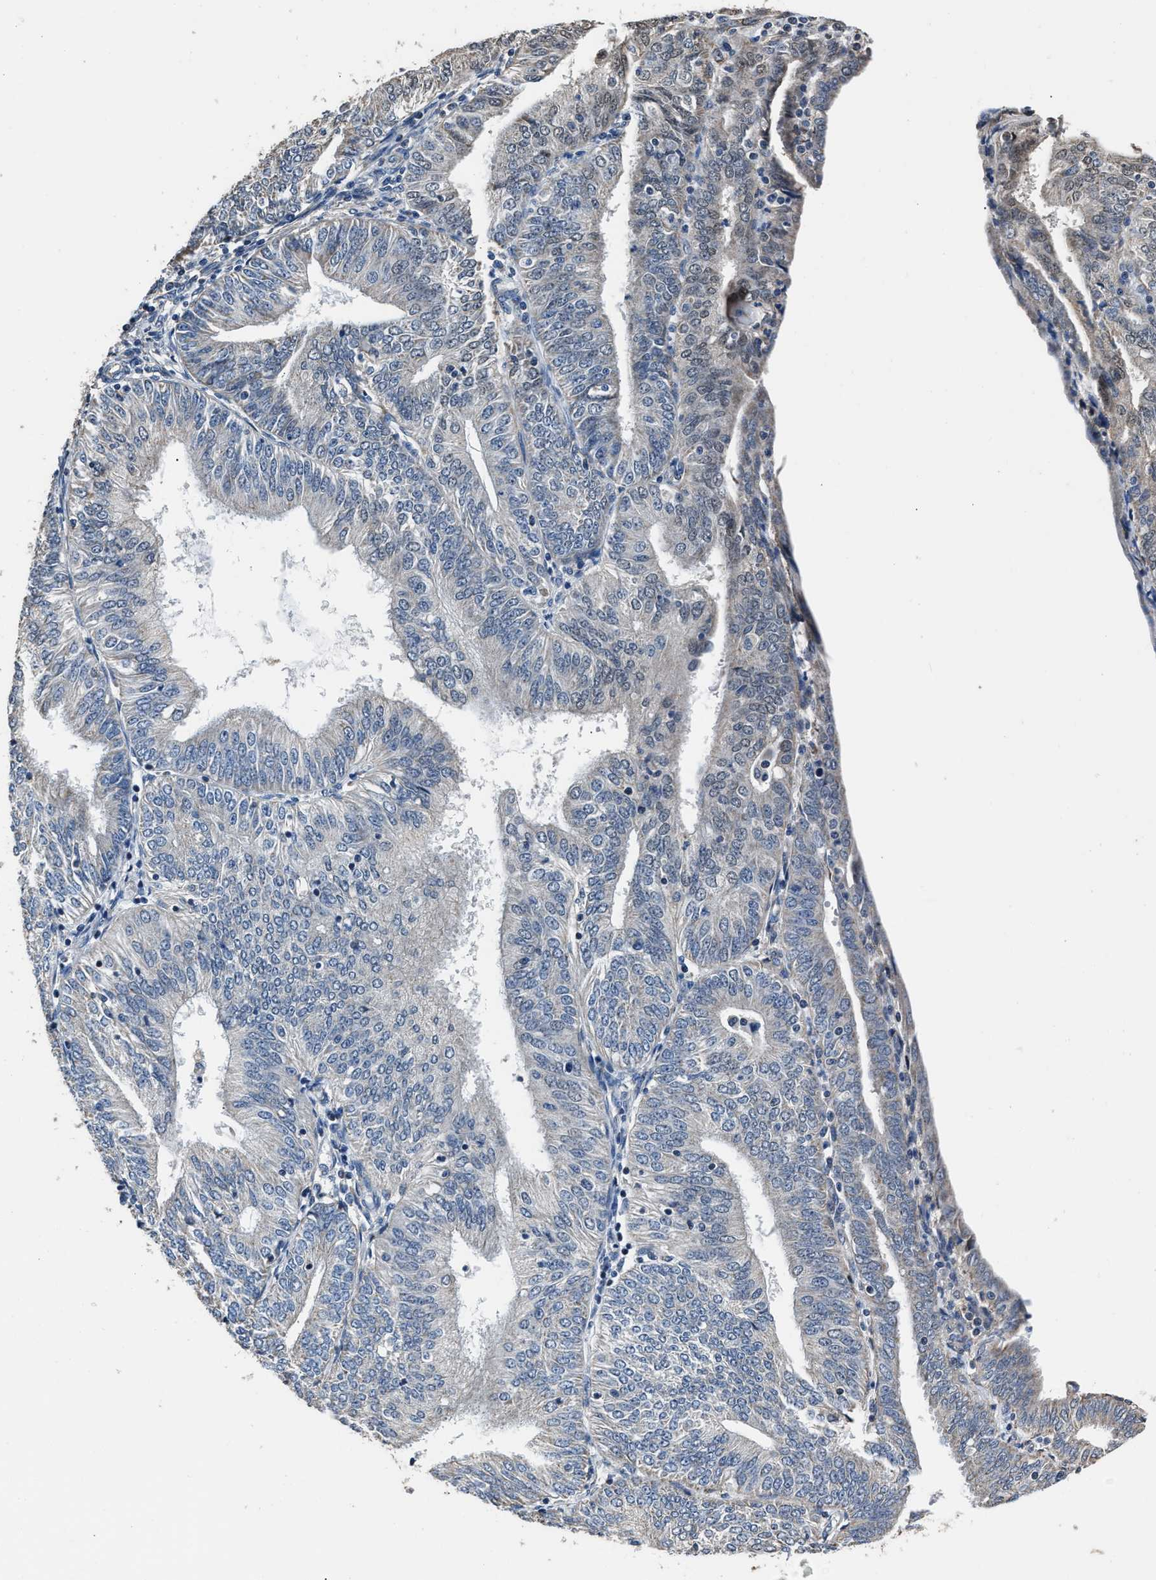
{"staining": {"intensity": "negative", "quantity": "none", "location": "none"}, "tissue": "endometrial cancer", "cell_type": "Tumor cells", "image_type": "cancer", "snomed": [{"axis": "morphology", "description": "Adenocarcinoma, NOS"}, {"axis": "topography", "description": "Endometrium"}], "caption": "This photomicrograph is of endometrial adenocarcinoma stained with IHC to label a protein in brown with the nuclei are counter-stained blue. There is no expression in tumor cells.", "gene": "NSUN5", "patient": {"sex": "female", "age": 58}}